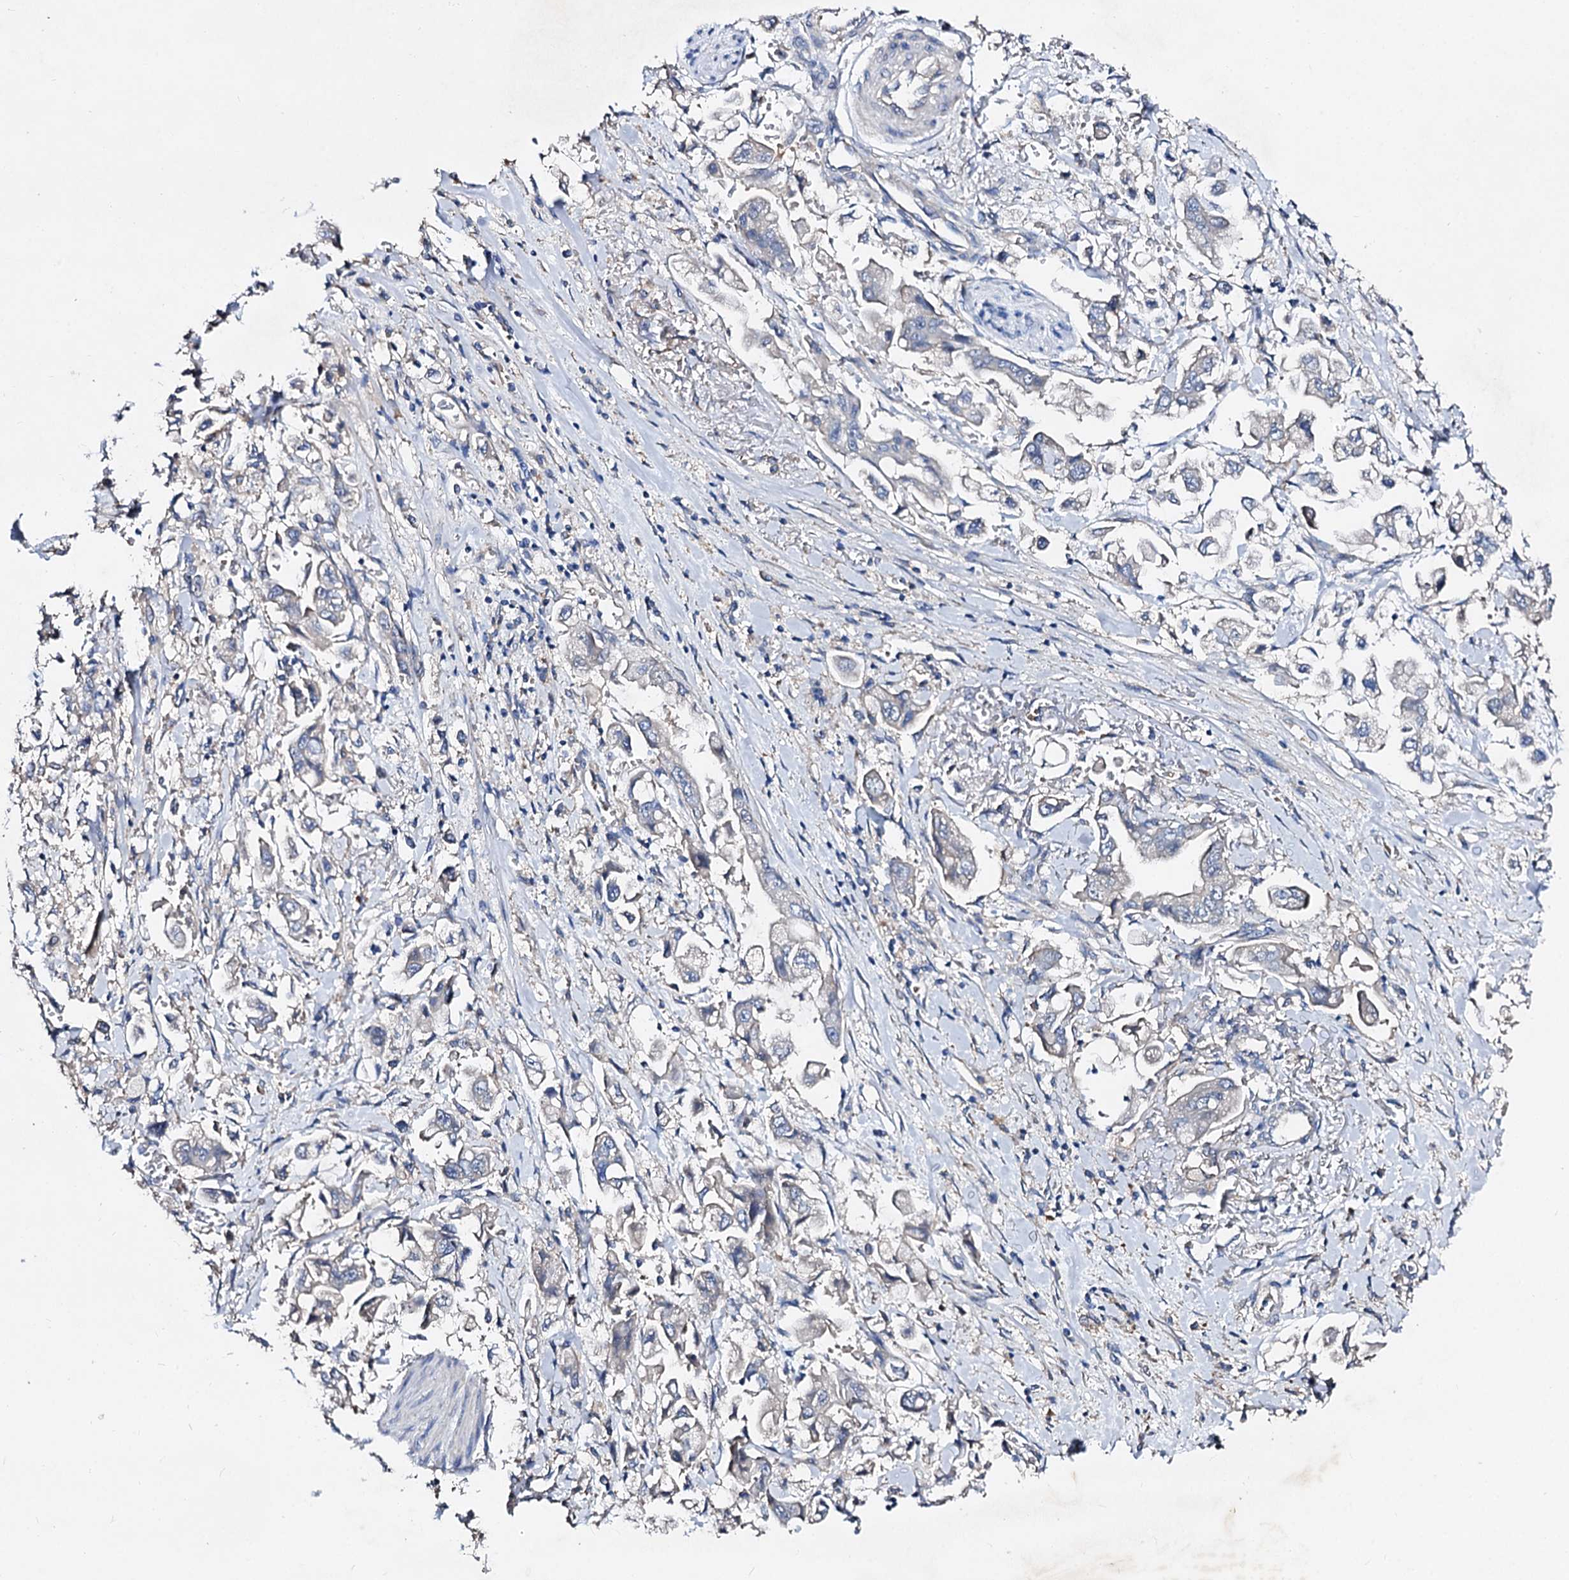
{"staining": {"intensity": "negative", "quantity": "none", "location": "none"}, "tissue": "stomach cancer", "cell_type": "Tumor cells", "image_type": "cancer", "snomed": [{"axis": "morphology", "description": "Adenocarcinoma, NOS"}, {"axis": "topography", "description": "Stomach"}], "caption": "IHC histopathology image of neoplastic tissue: stomach cancer (adenocarcinoma) stained with DAB displays no significant protein positivity in tumor cells.", "gene": "HVCN1", "patient": {"sex": "male", "age": 62}}